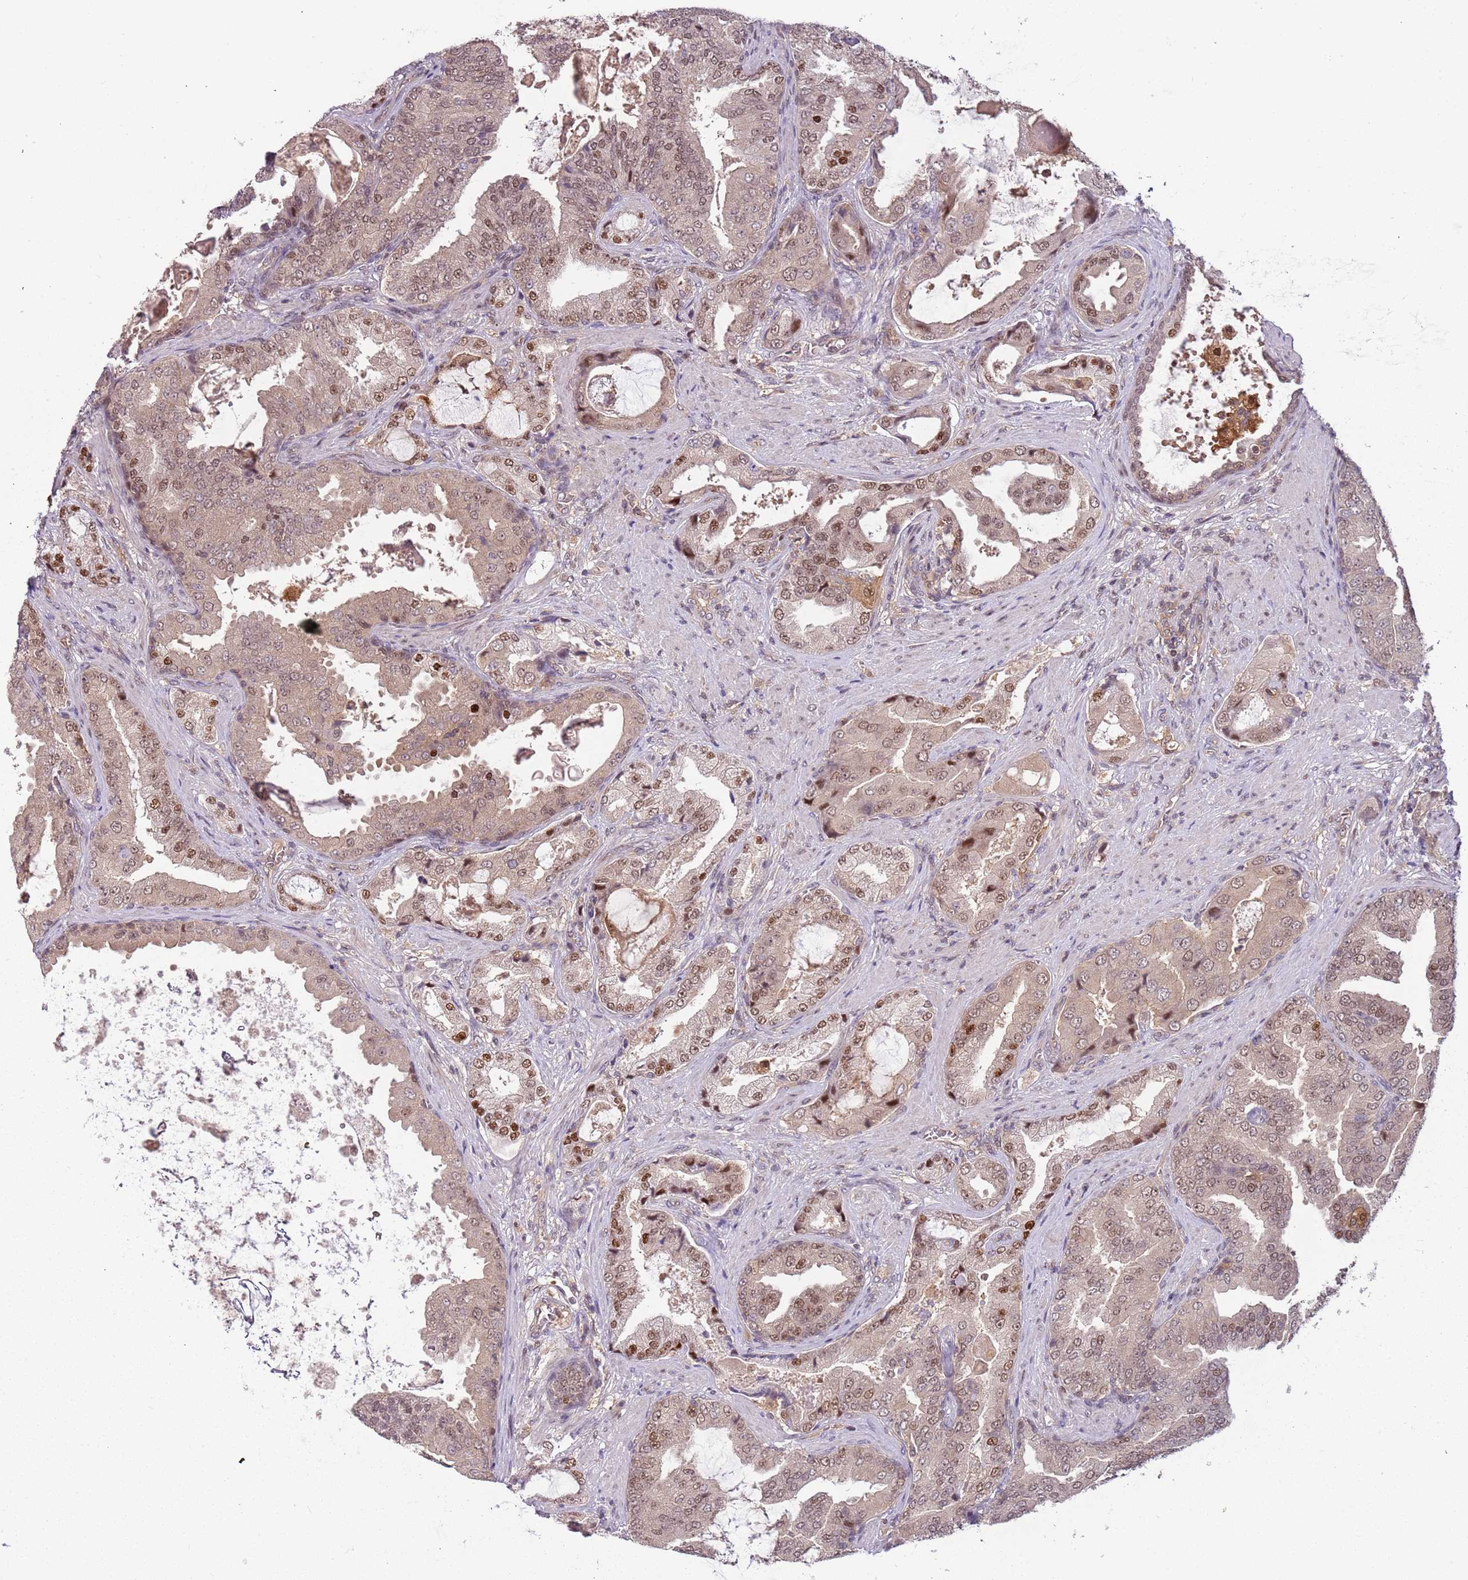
{"staining": {"intensity": "moderate", "quantity": ">75%", "location": "nuclear"}, "tissue": "prostate cancer", "cell_type": "Tumor cells", "image_type": "cancer", "snomed": [{"axis": "morphology", "description": "Adenocarcinoma, High grade"}, {"axis": "topography", "description": "Prostate"}], "caption": "Immunohistochemistry micrograph of neoplastic tissue: human prostate cancer stained using immunohistochemistry (IHC) demonstrates medium levels of moderate protein expression localized specifically in the nuclear of tumor cells, appearing as a nuclear brown color.", "gene": "GSTO2", "patient": {"sex": "male", "age": 68}}